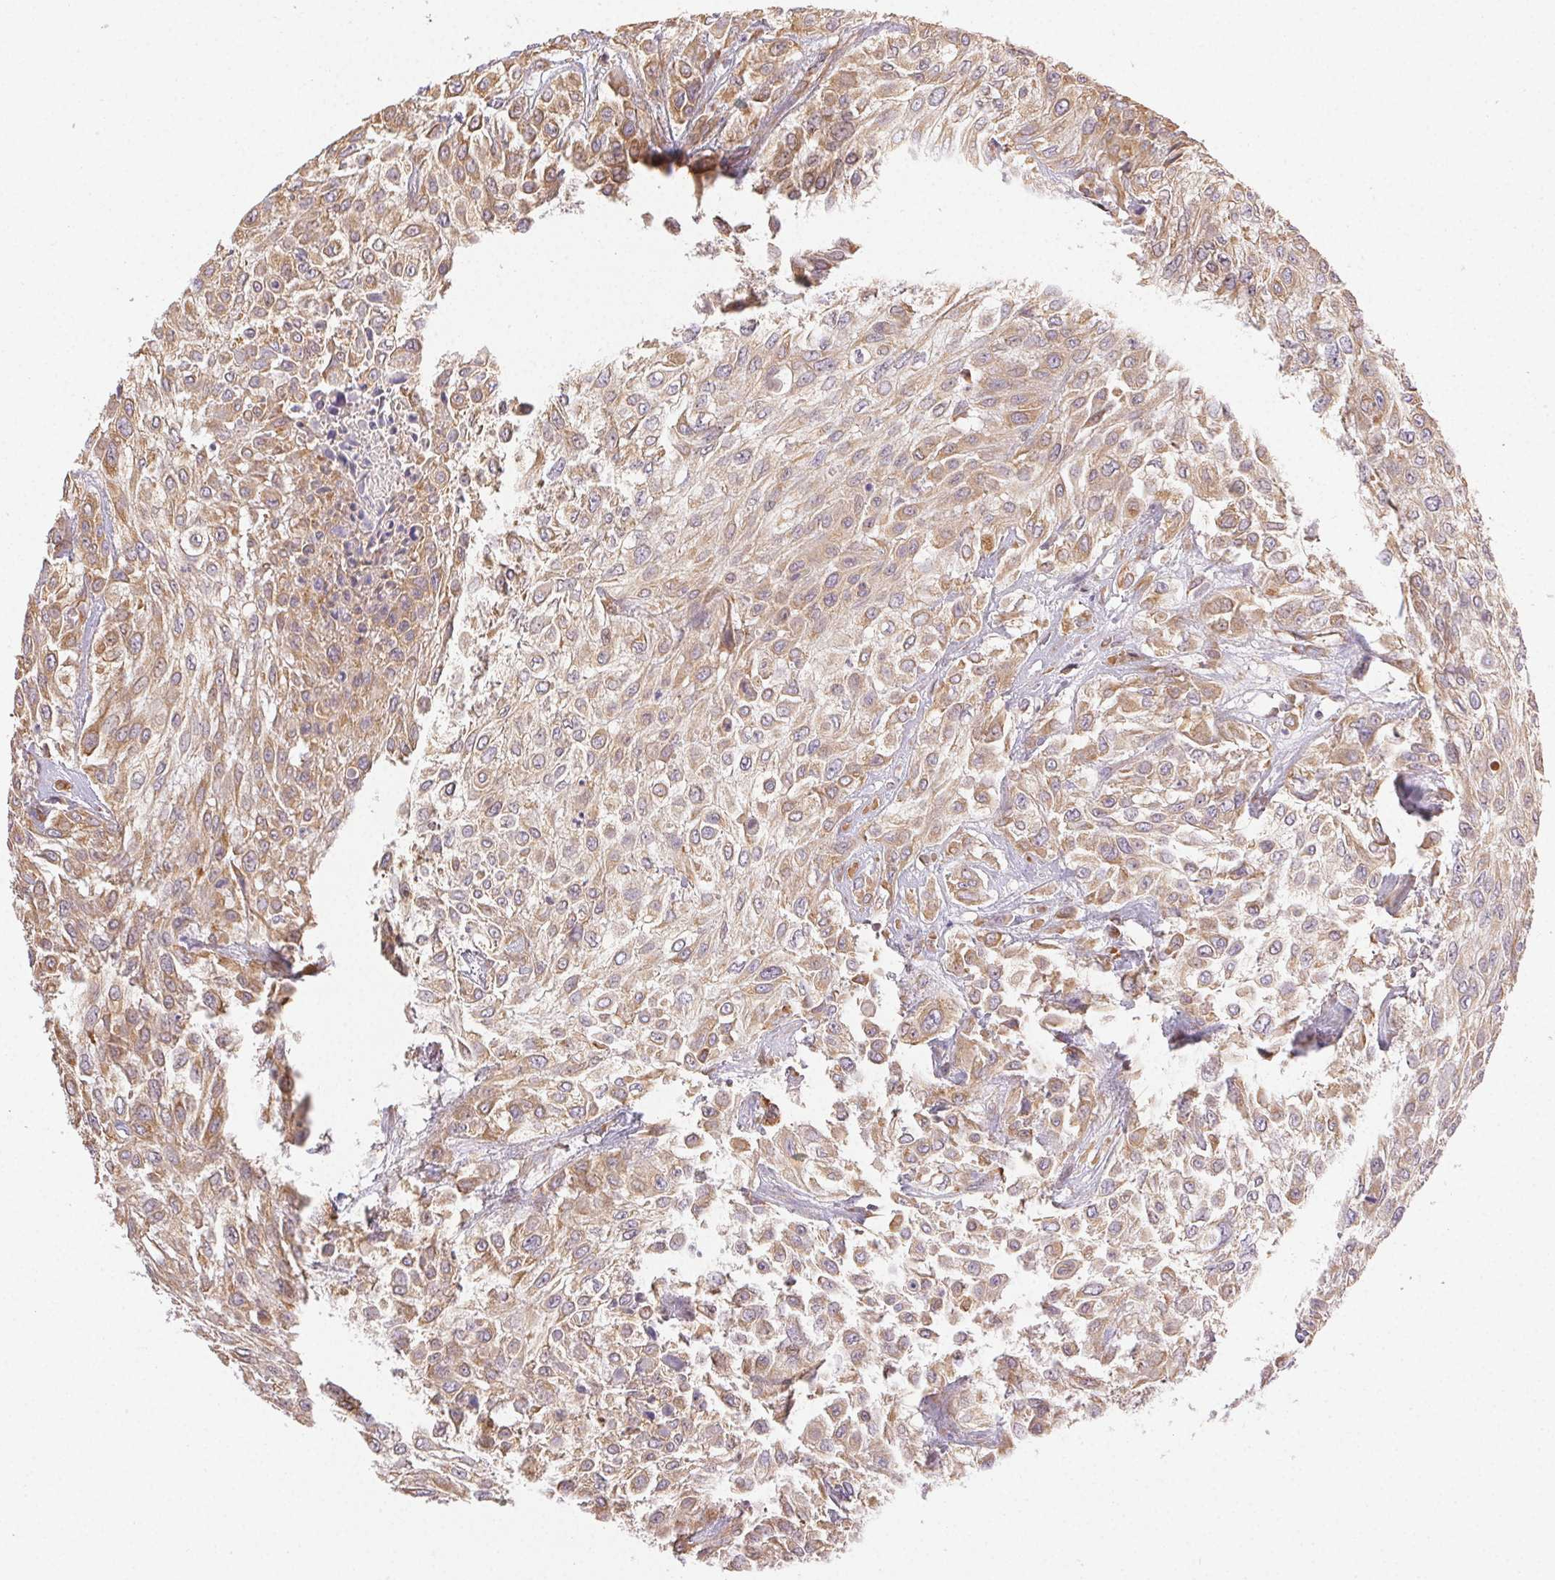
{"staining": {"intensity": "moderate", "quantity": ">75%", "location": "cytoplasmic/membranous"}, "tissue": "urothelial cancer", "cell_type": "Tumor cells", "image_type": "cancer", "snomed": [{"axis": "morphology", "description": "Urothelial carcinoma, High grade"}, {"axis": "topography", "description": "Urinary bladder"}], "caption": "Approximately >75% of tumor cells in high-grade urothelial carcinoma reveal moderate cytoplasmic/membranous protein expression as visualized by brown immunohistochemical staining.", "gene": "ENTREP1", "patient": {"sex": "male", "age": 57}}